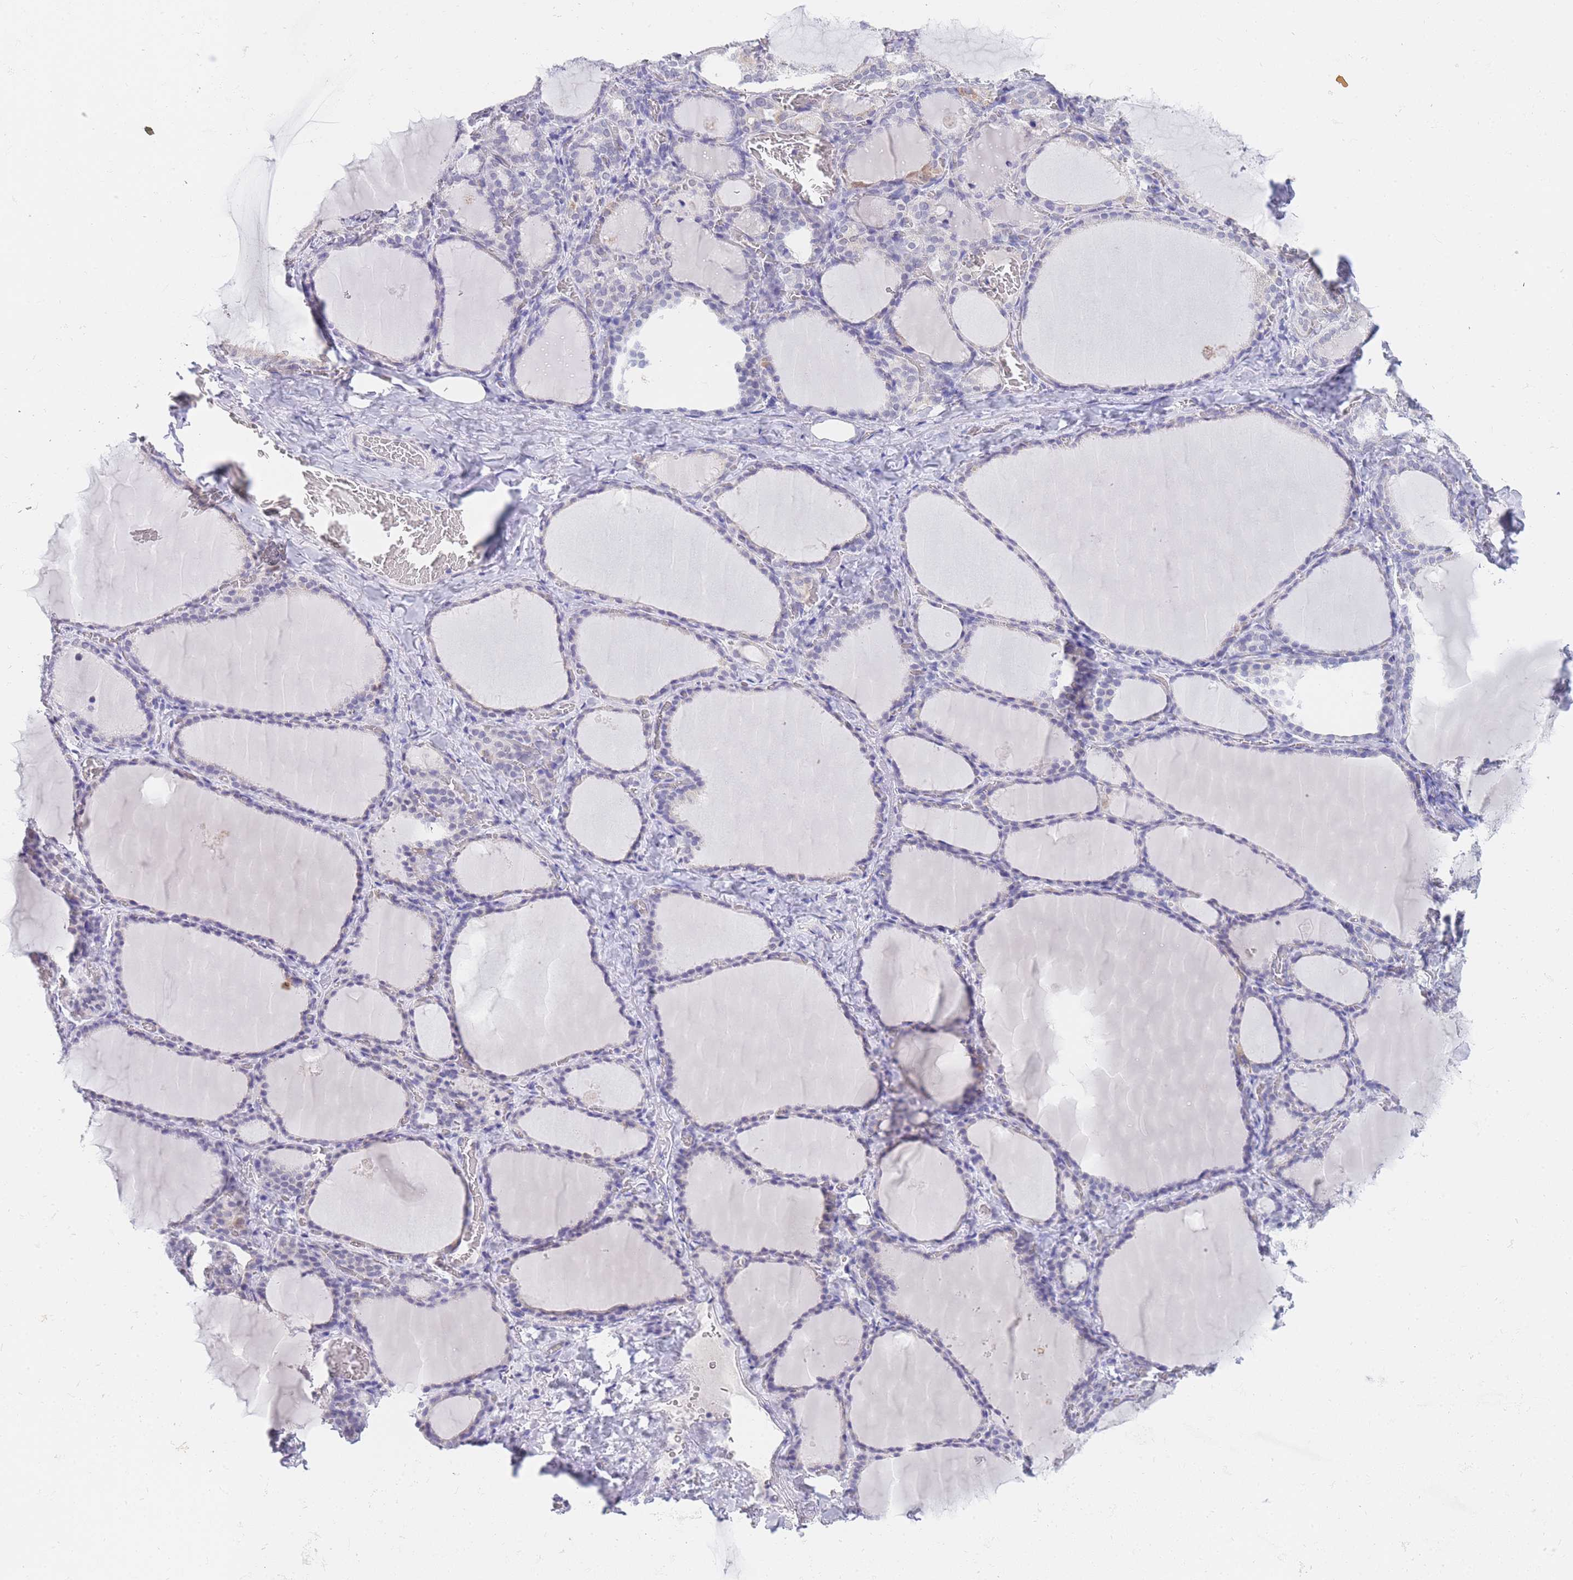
{"staining": {"intensity": "negative", "quantity": "none", "location": "none"}, "tissue": "thyroid gland", "cell_type": "Glandular cells", "image_type": "normal", "snomed": [{"axis": "morphology", "description": "Normal tissue, NOS"}, {"axis": "topography", "description": "Thyroid gland"}], "caption": "High magnification brightfield microscopy of benign thyroid gland stained with DAB (brown) and counterstained with hematoxylin (blue): glandular cells show no significant expression. The staining is performed using DAB brown chromogen with nuclei counter-stained in using hematoxylin.", "gene": "FRAT2", "patient": {"sex": "female", "age": 39}}